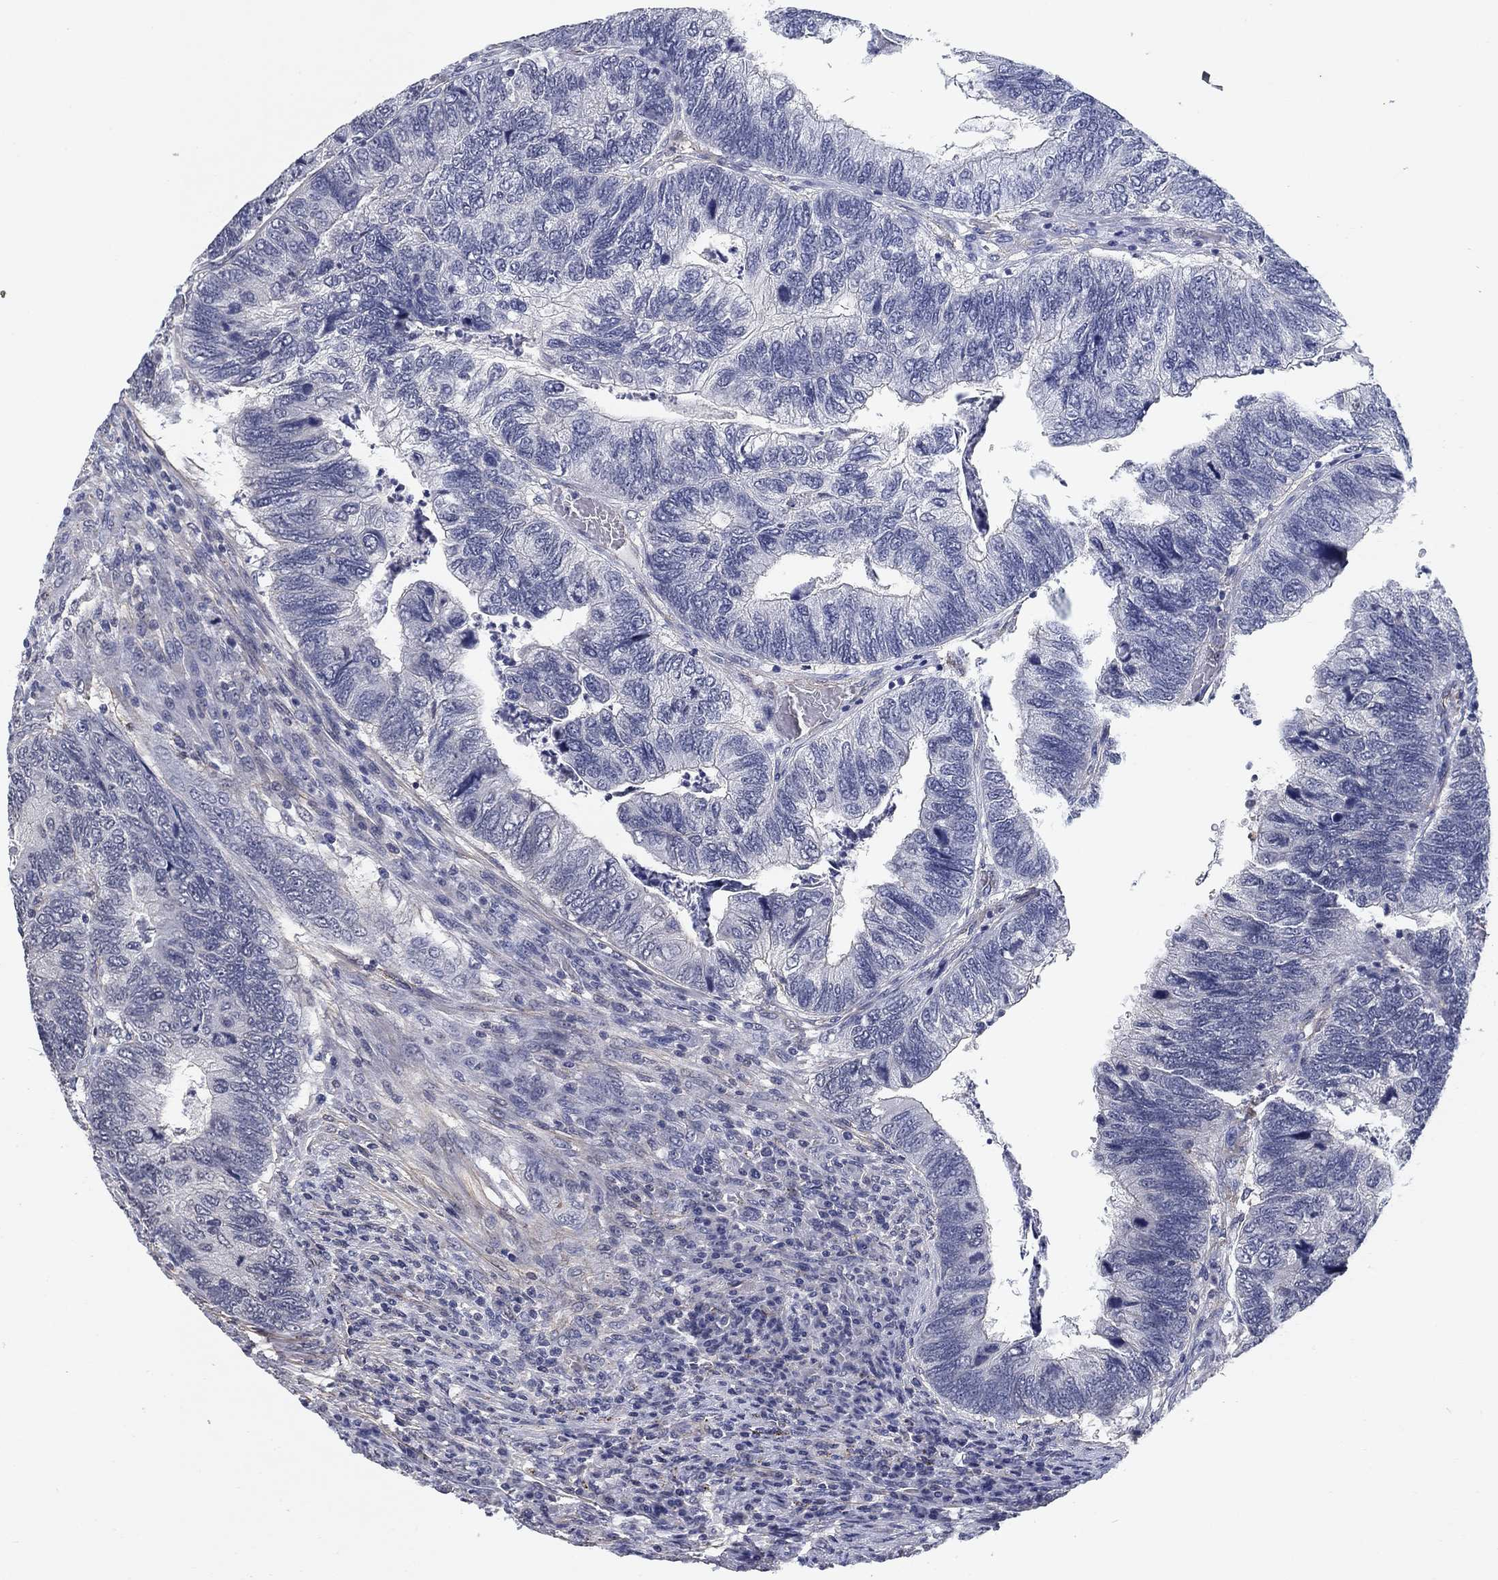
{"staining": {"intensity": "negative", "quantity": "none", "location": "none"}, "tissue": "colorectal cancer", "cell_type": "Tumor cells", "image_type": "cancer", "snomed": [{"axis": "morphology", "description": "Adenocarcinoma, NOS"}, {"axis": "topography", "description": "Colon"}], "caption": "Immunohistochemical staining of colorectal cancer shows no significant staining in tumor cells.", "gene": "OTUB2", "patient": {"sex": "female", "age": 67}}